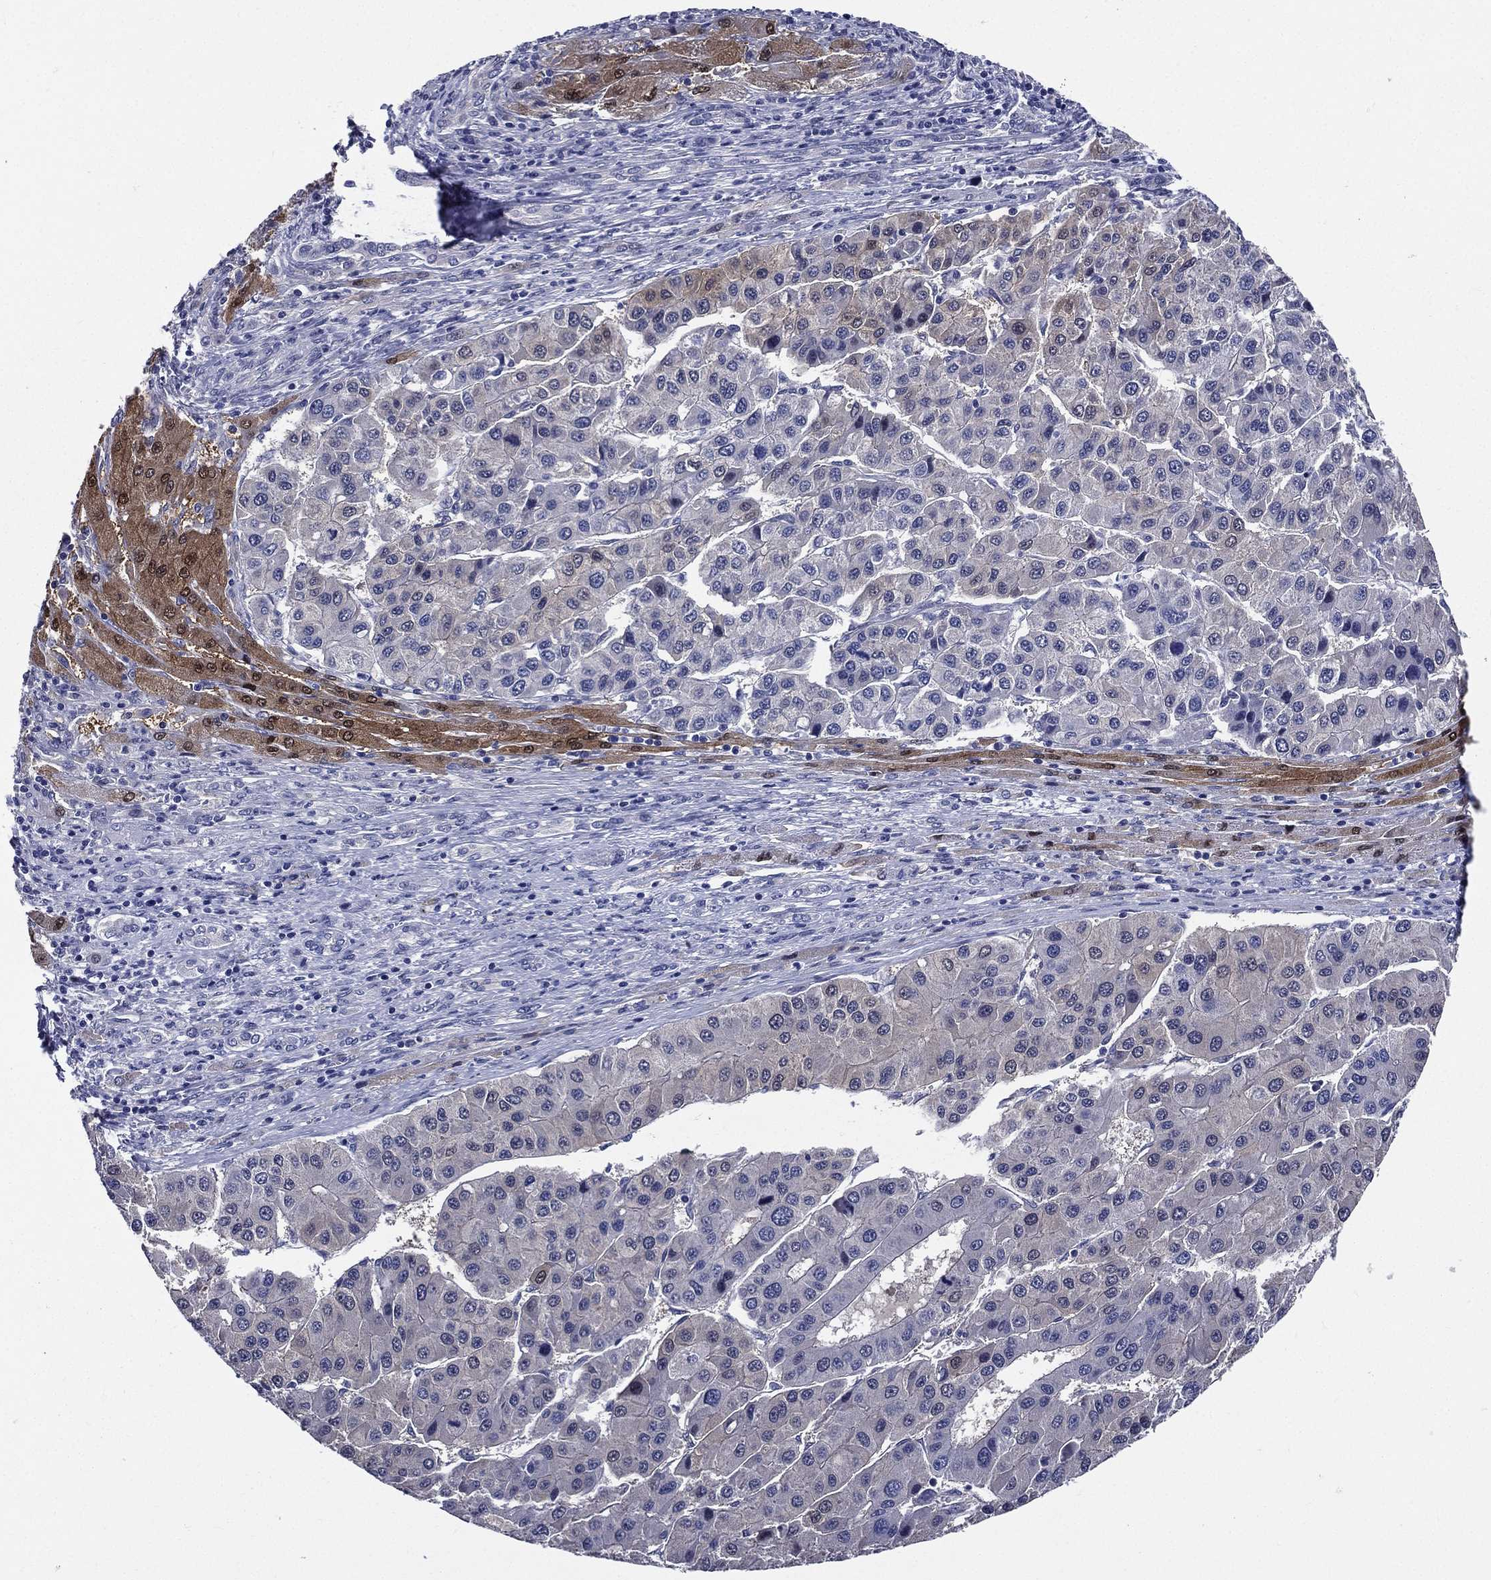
{"staining": {"intensity": "weak", "quantity": "<25%", "location": "cytoplasmic/membranous"}, "tissue": "liver cancer", "cell_type": "Tumor cells", "image_type": "cancer", "snomed": [{"axis": "morphology", "description": "Carcinoma, Hepatocellular, NOS"}, {"axis": "topography", "description": "Liver"}], "caption": "IHC photomicrograph of human hepatocellular carcinoma (liver) stained for a protein (brown), which demonstrates no expression in tumor cells. The staining was performed using DAB to visualize the protein expression in brown, while the nuclei were stained in blue with hematoxylin (Magnification: 20x).", "gene": "DPYS", "patient": {"sex": "male", "age": 73}}